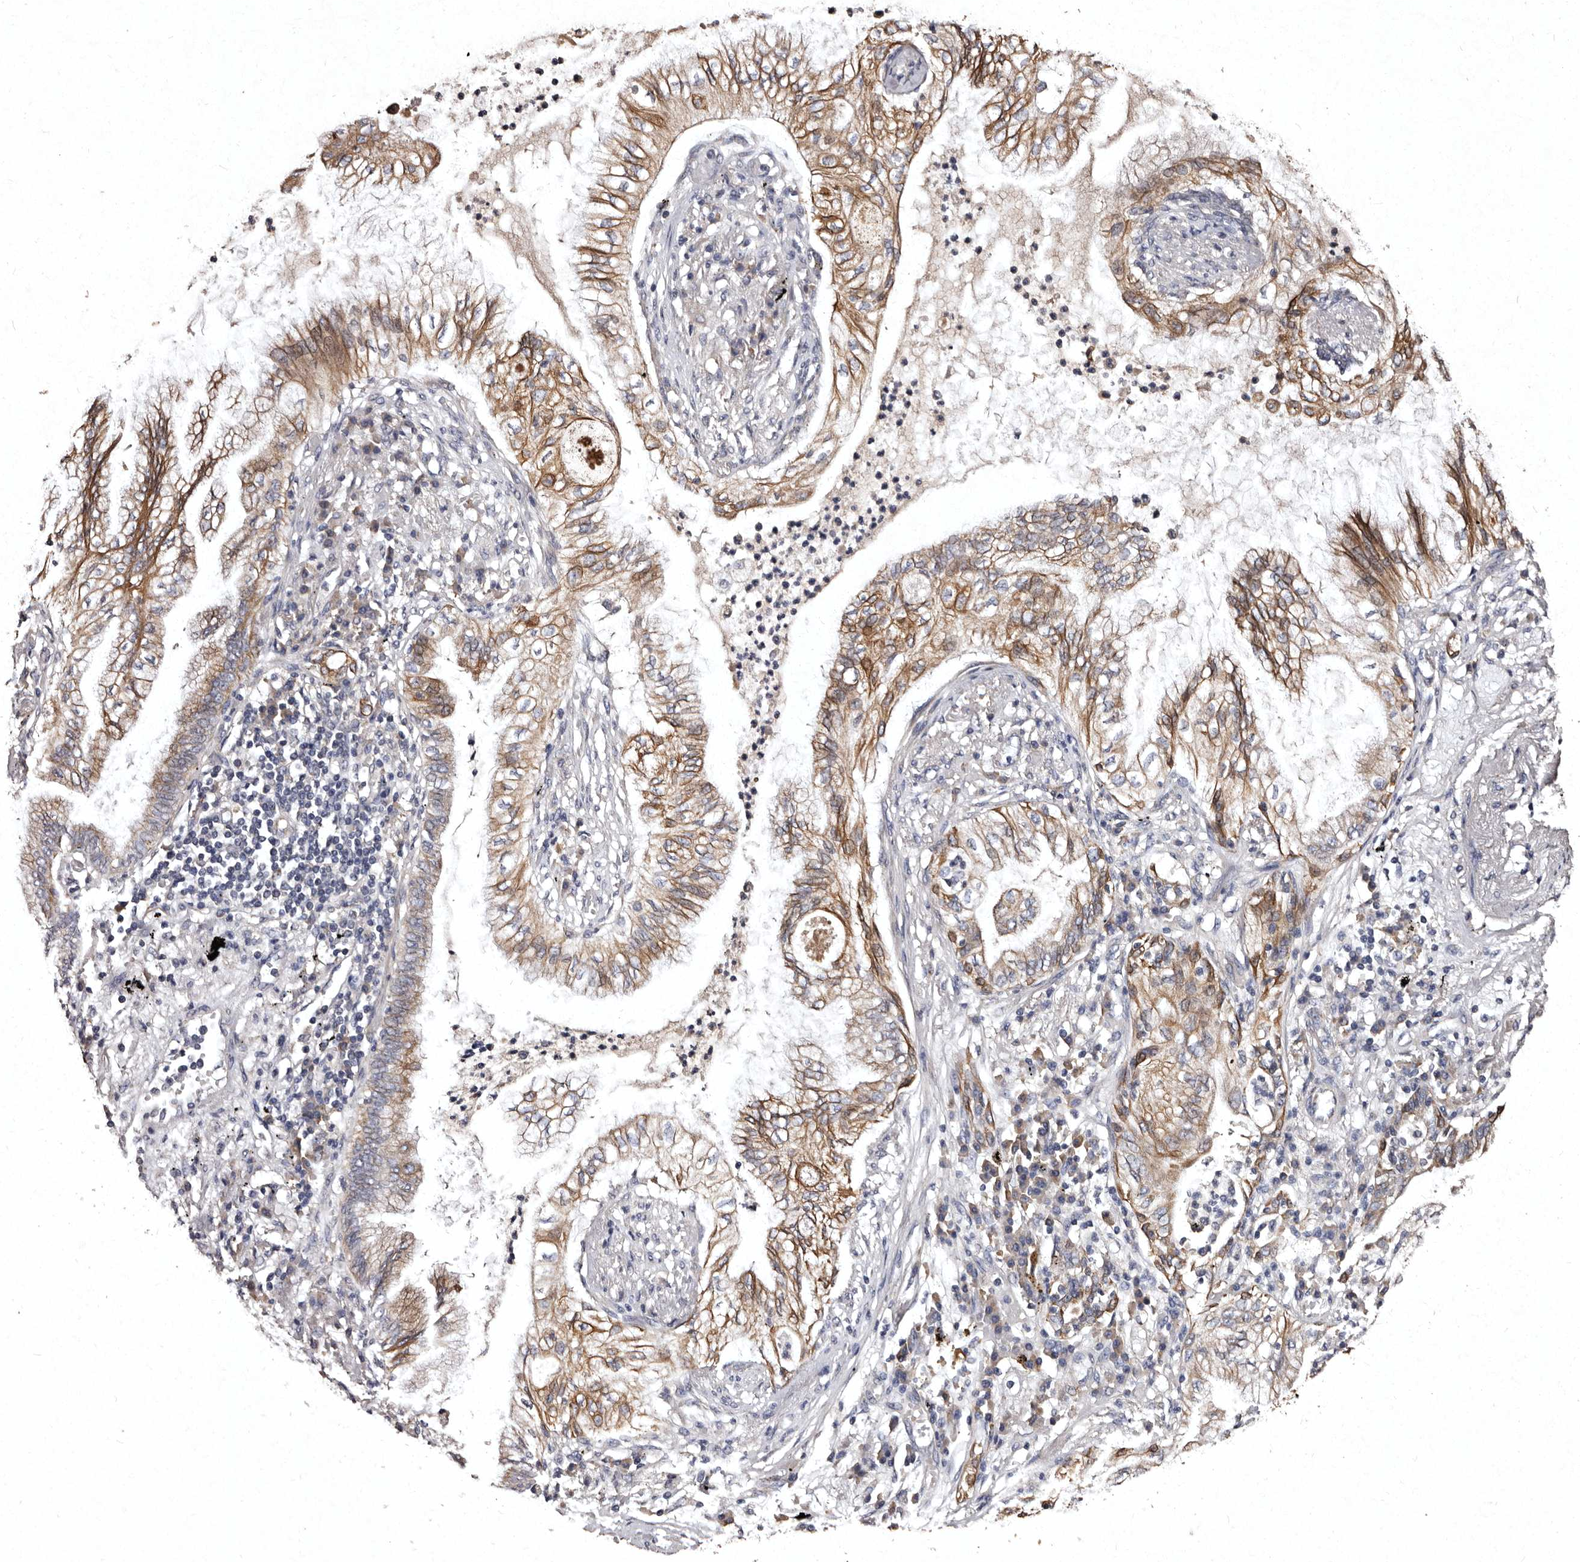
{"staining": {"intensity": "moderate", "quantity": ">75%", "location": "cytoplasmic/membranous"}, "tissue": "lung cancer", "cell_type": "Tumor cells", "image_type": "cancer", "snomed": [{"axis": "morphology", "description": "Normal tissue, NOS"}, {"axis": "morphology", "description": "Adenocarcinoma, NOS"}, {"axis": "topography", "description": "Bronchus"}, {"axis": "topography", "description": "Lung"}], "caption": "Lung cancer stained with a brown dye shows moderate cytoplasmic/membranous positive positivity in about >75% of tumor cells.", "gene": "TFB1M", "patient": {"sex": "female", "age": 70}}